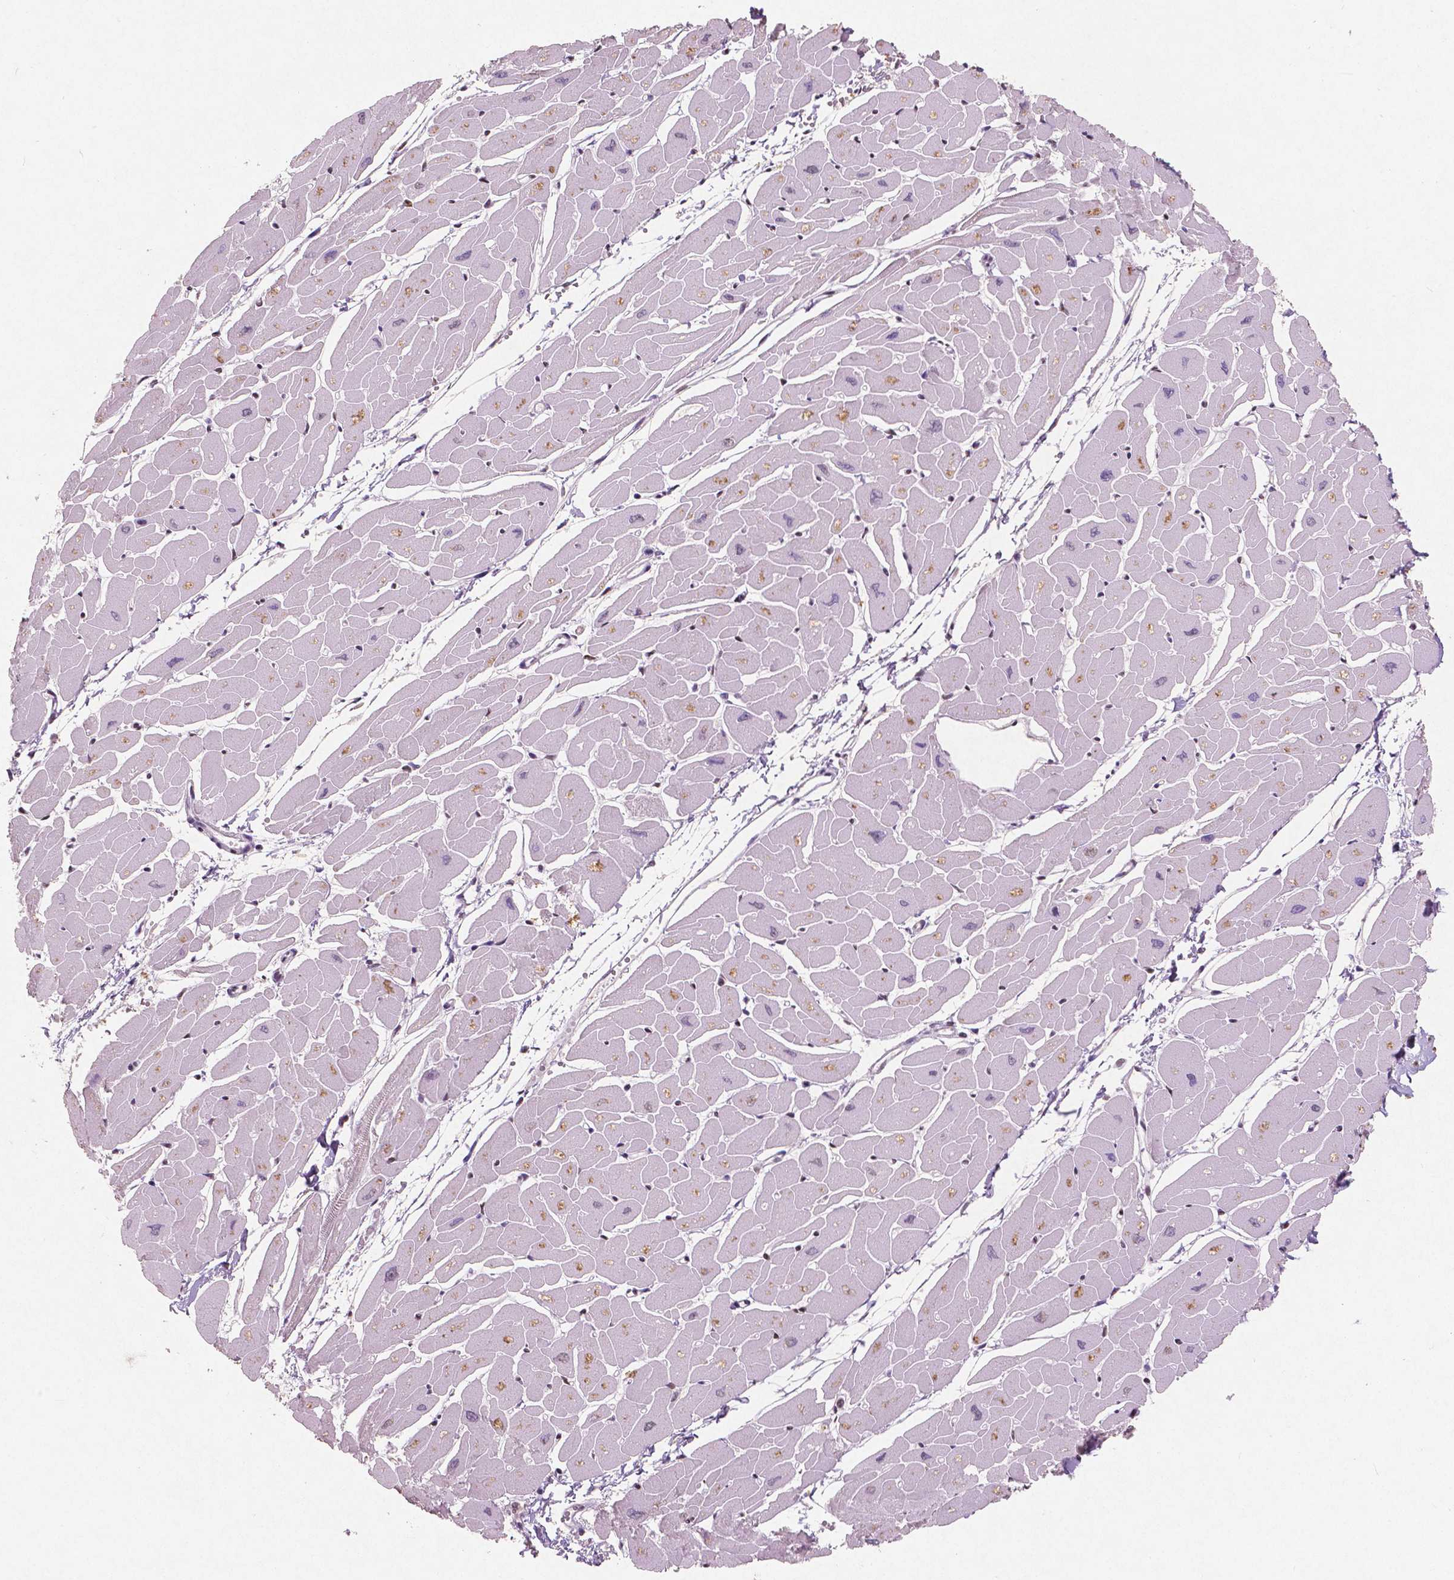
{"staining": {"intensity": "moderate", "quantity": "25%-75%", "location": "cytoplasmic/membranous,nuclear"}, "tissue": "heart muscle", "cell_type": "Cardiomyocytes", "image_type": "normal", "snomed": [{"axis": "morphology", "description": "Normal tissue, NOS"}, {"axis": "topography", "description": "Heart"}], "caption": "Immunohistochemical staining of unremarkable heart muscle shows moderate cytoplasmic/membranous,nuclear protein expression in about 25%-75% of cardiomyocytes.", "gene": "BRD4", "patient": {"sex": "male", "age": 57}}